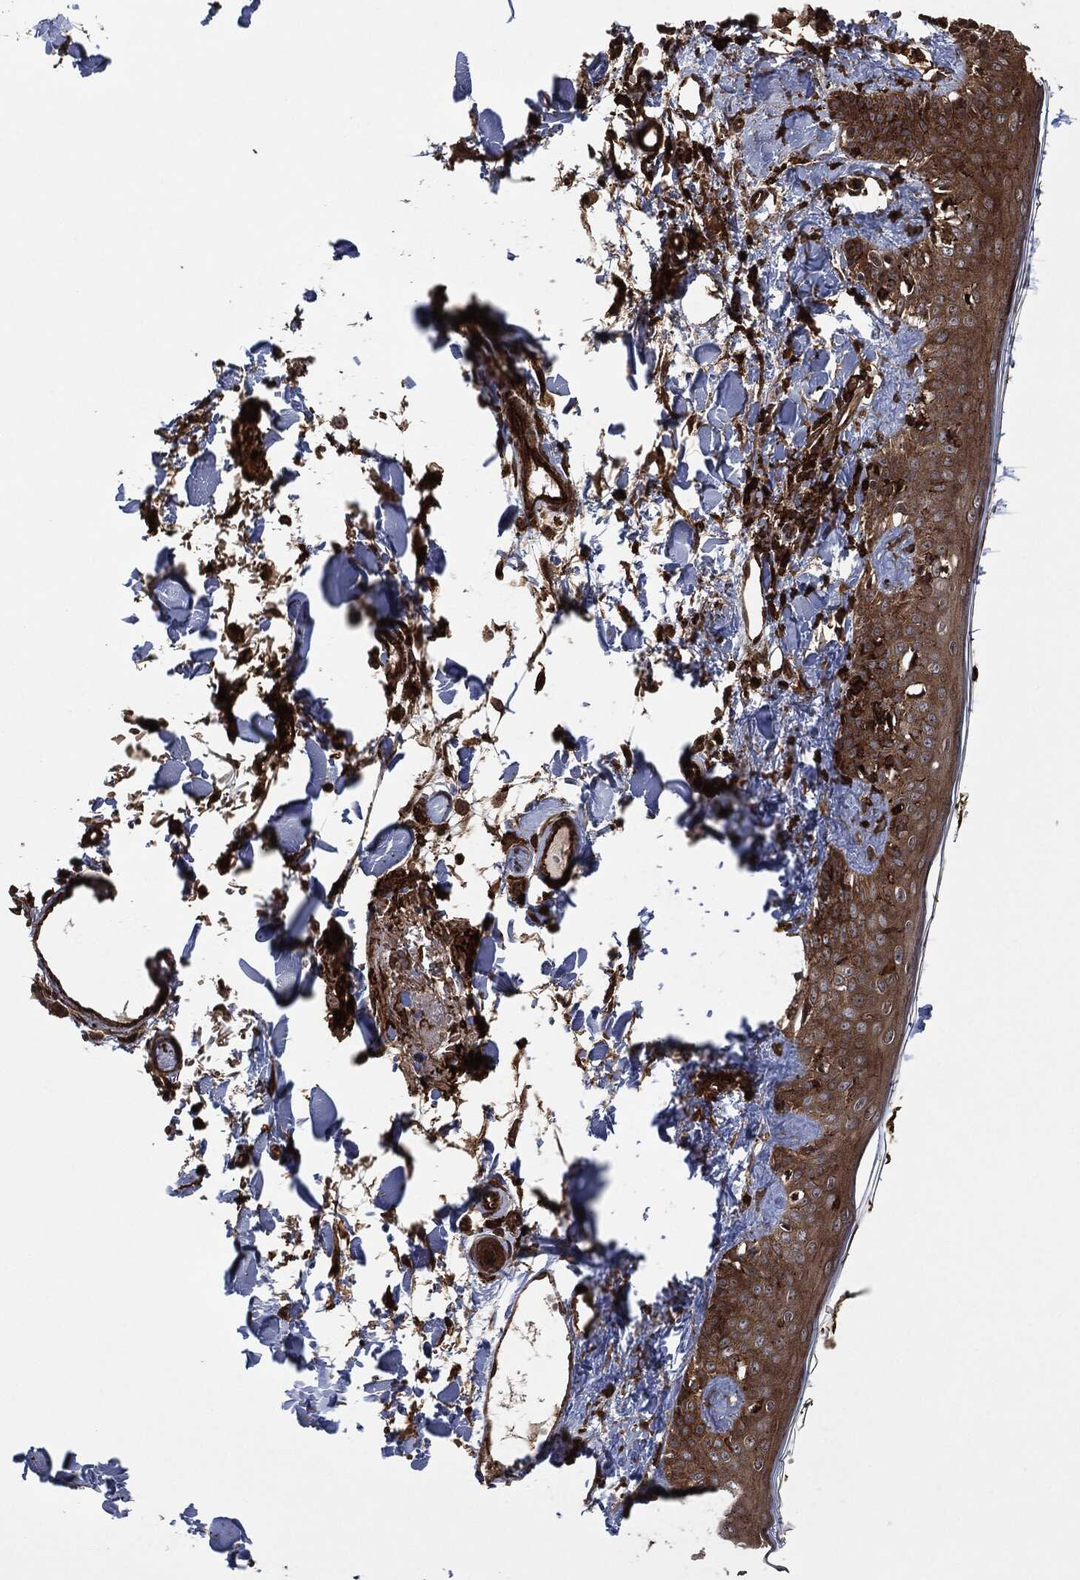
{"staining": {"intensity": "strong", "quantity": ">75%", "location": "cytoplasmic/membranous,nuclear"}, "tissue": "skin", "cell_type": "Fibroblasts", "image_type": "normal", "snomed": [{"axis": "morphology", "description": "Normal tissue, NOS"}, {"axis": "topography", "description": "Skin"}], "caption": "Immunohistochemical staining of benign human skin reveals high levels of strong cytoplasmic/membranous,nuclear positivity in approximately >75% of fibroblasts.", "gene": "TPT1", "patient": {"sex": "male", "age": 76}}